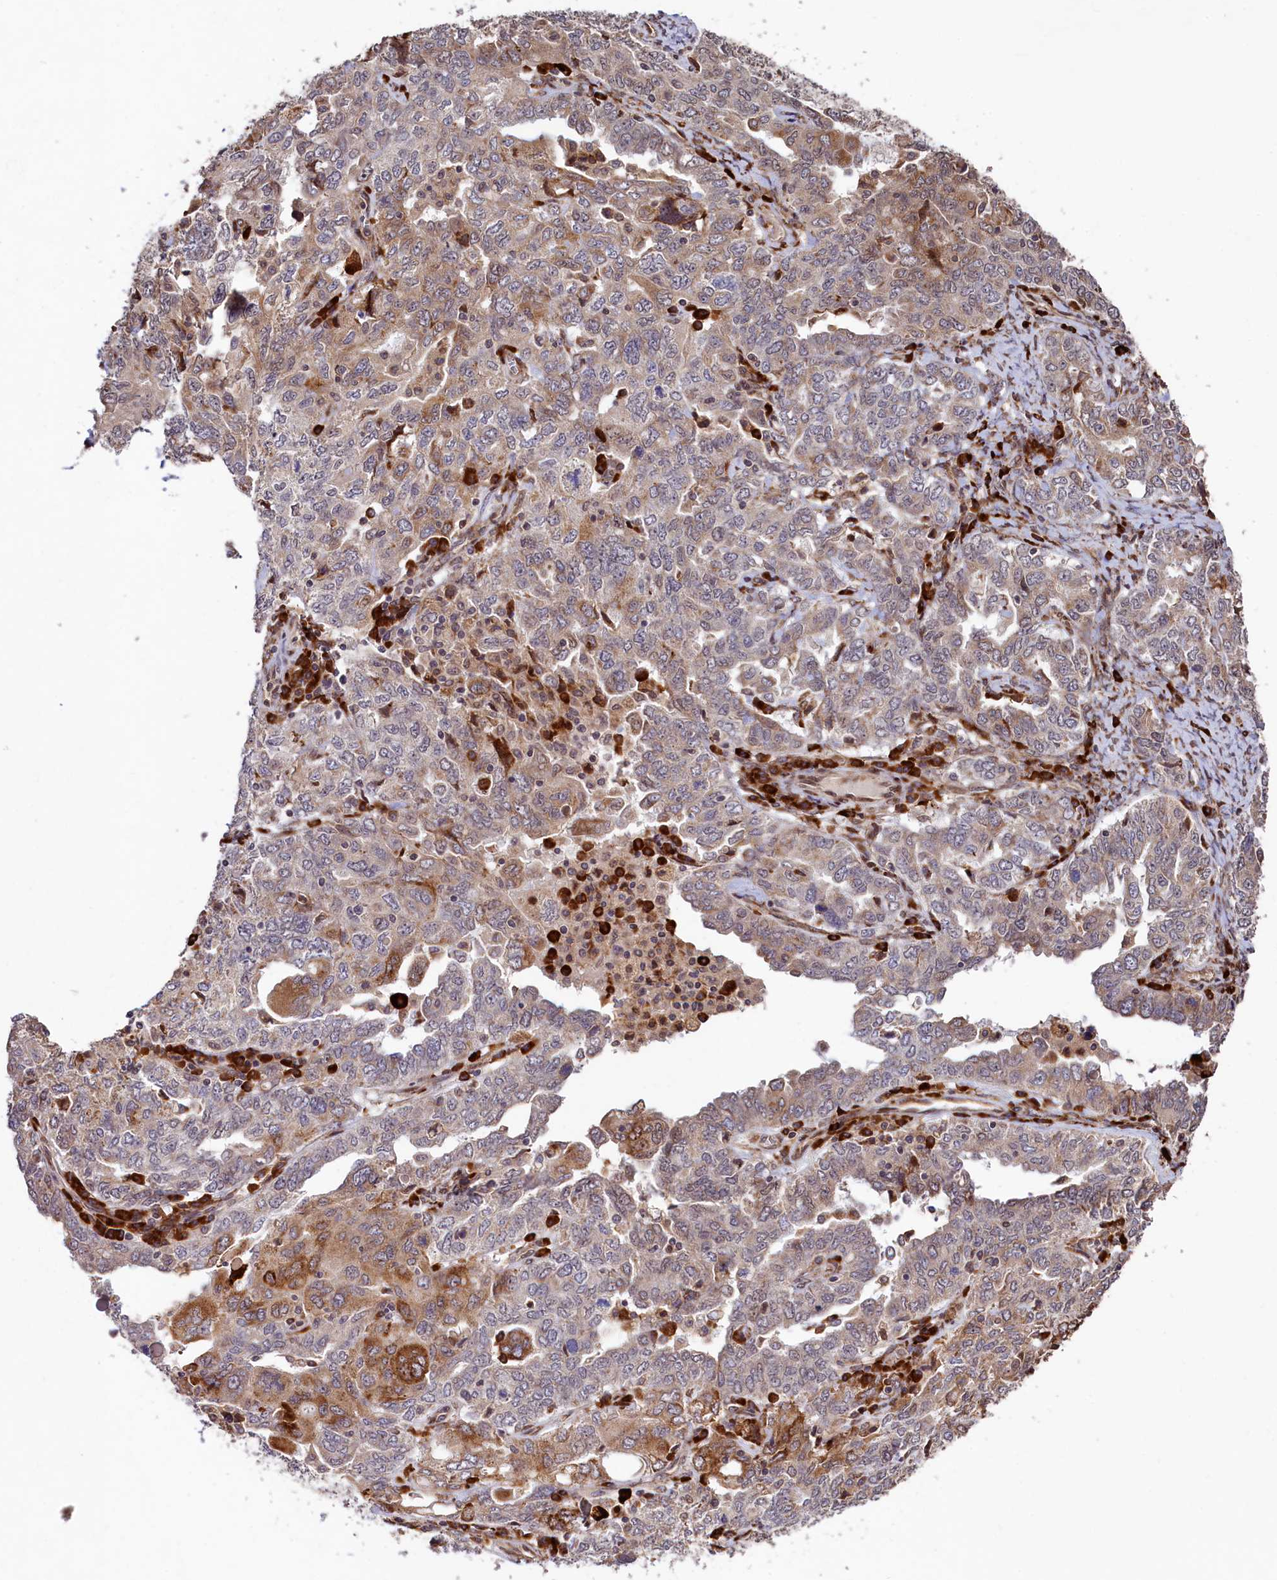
{"staining": {"intensity": "moderate", "quantity": "<25%", "location": "cytoplasmic/membranous"}, "tissue": "ovarian cancer", "cell_type": "Tumor cells", "image_type": "cancer", "snomed": [{"axis": "morphology", "description": "Carcinoma, endometroid"}, {"axis": "topography", "description": "Ovary"}], "caption": "Approximately <25% of tumor cells in ovarian cancer (endometroid carcinoma) show moderate cytoplasmic/membranous protein positivity as visualized by brown immunohistochemical staining.", "gene": "C5orf15", "patient": {"sex": "female", "age": 62}}